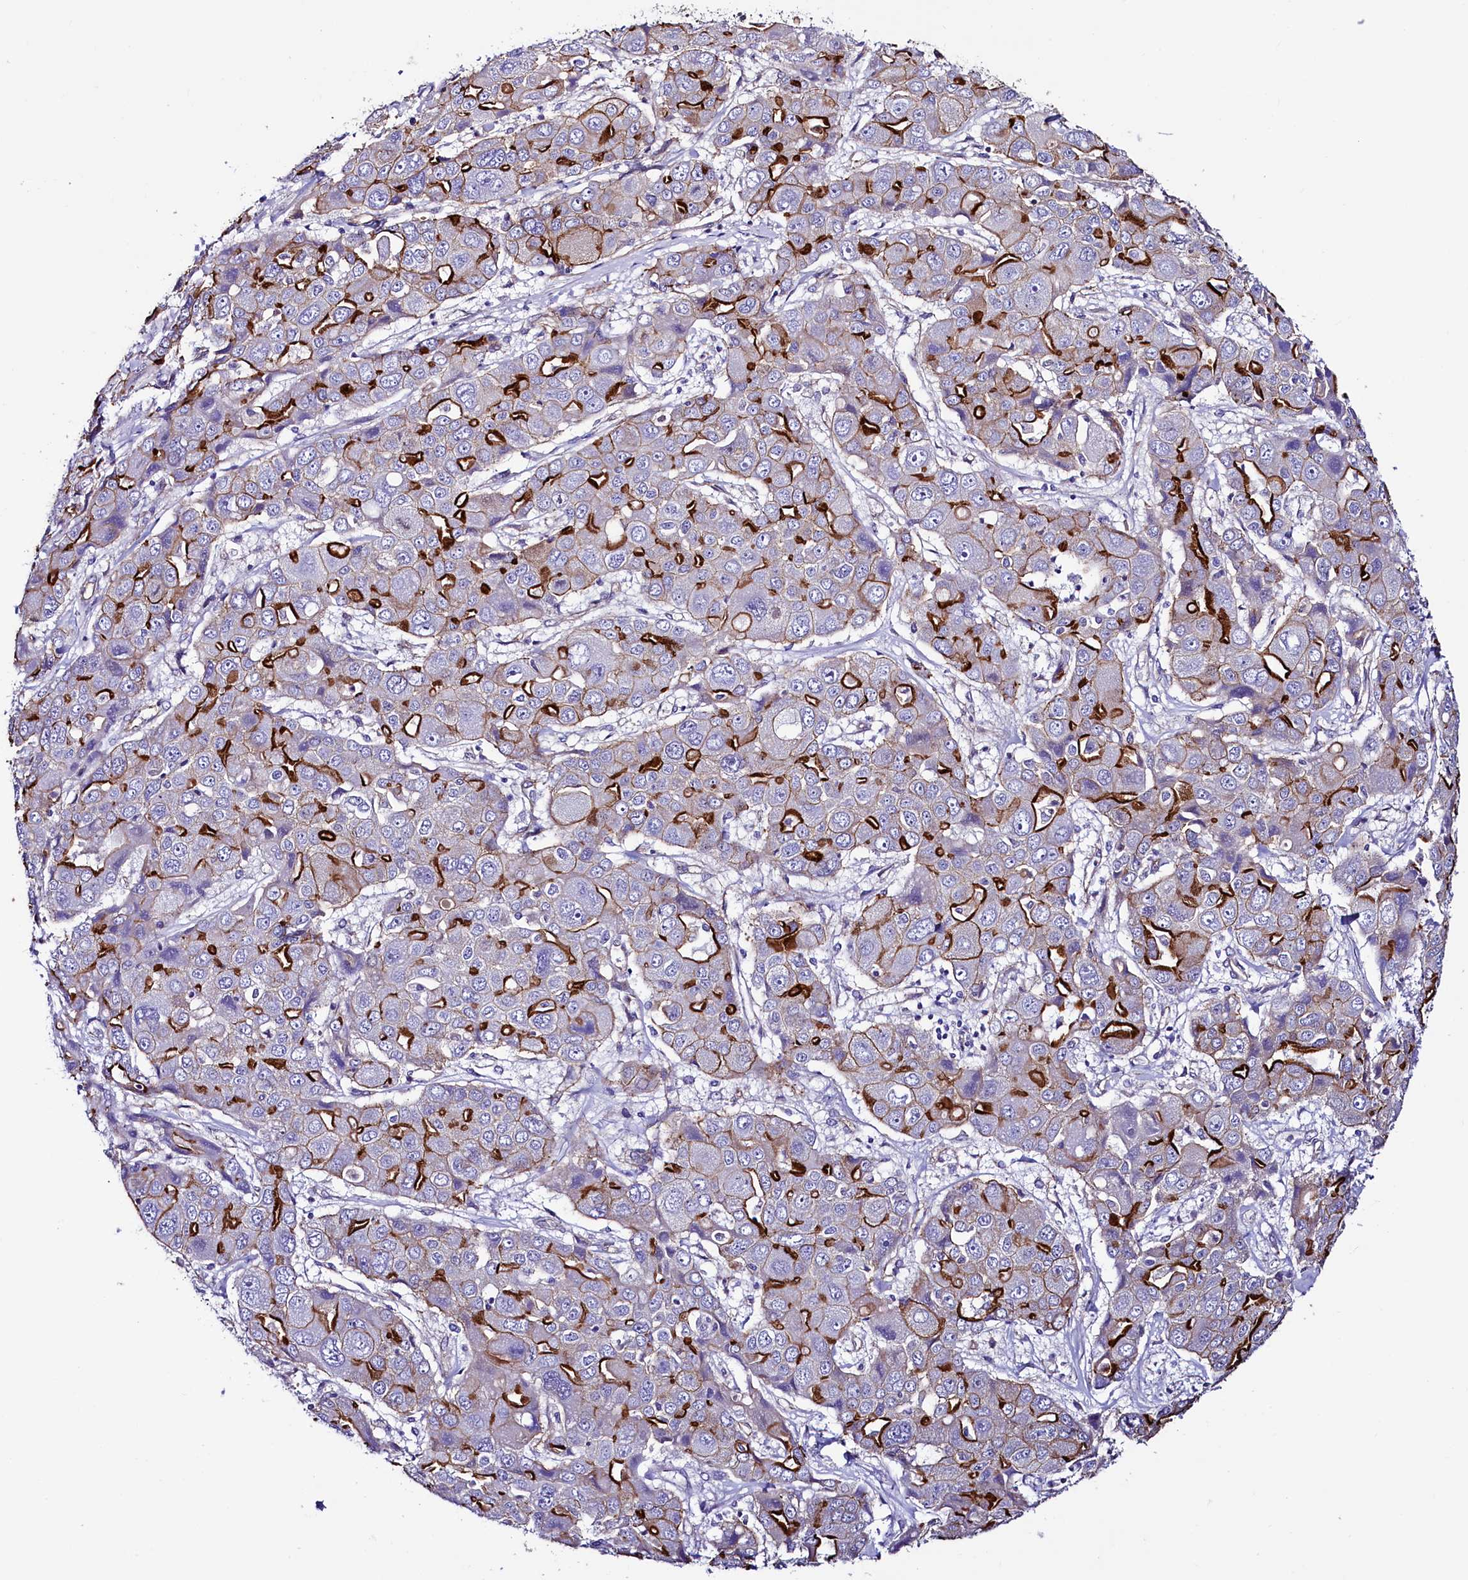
{"staining": {"intensity": "strong", "quantity": "25%-75%", "location": "cytoplasmic/membranous"}, "tissue": "liver cancer", "cell_type": "Tumor cells", "image_type": "cancer", "snomed": [{"axis": "morphology", "description": "Cholangiocarcinoma"}, {"axis": "topography", "description": "Liver"}], "caption": "Brown immunohistochemical staining in cholangiocarcinoma (liver) exhibits strong cytoplasmic/membranous expression in approximately 25%-75% of tumor cells.", "gene": "SLF1", "patient": {"sex": "male", "age": 67}}